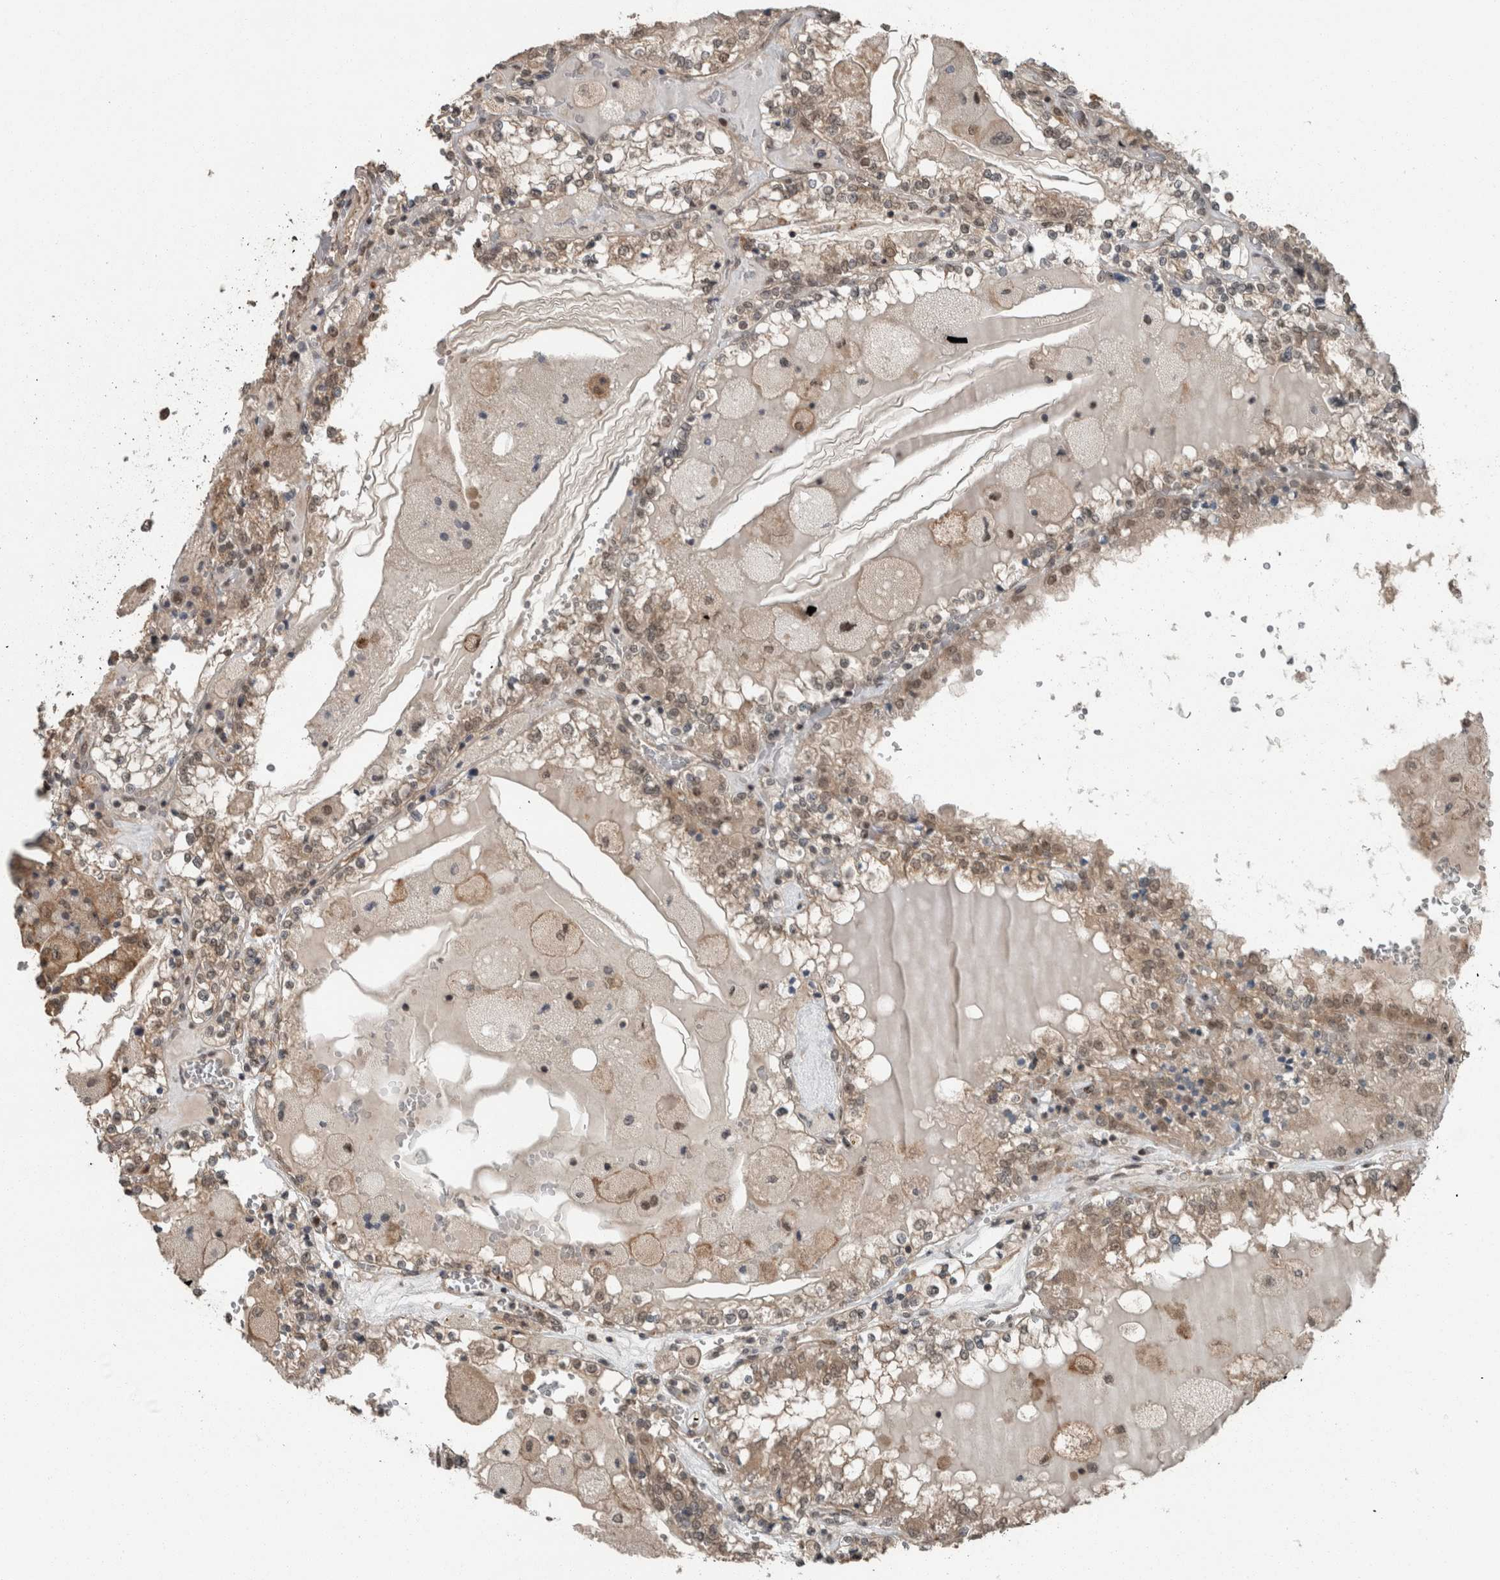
{"staining": {"intensity": "weak", "quantity": ">75%", "location": "cytoplasmic/membranous"}, "tissue": "renal cancer", "cell_type": "Tumor cells", "image_type": "cancer", "snomed": [{"axis": "morphology", "description": "Adenocarcinoma, NOS"}, {"axis": "topography", "description": "Kidney"}], "caption": "An image of renal cancer (adenocarcinoma) stained for a protein reveals weak cytoplasmic/membranous brown staining in tumor cells.", "gene": "MYO1E", "patient": {"sex": "female", "age": 56}}